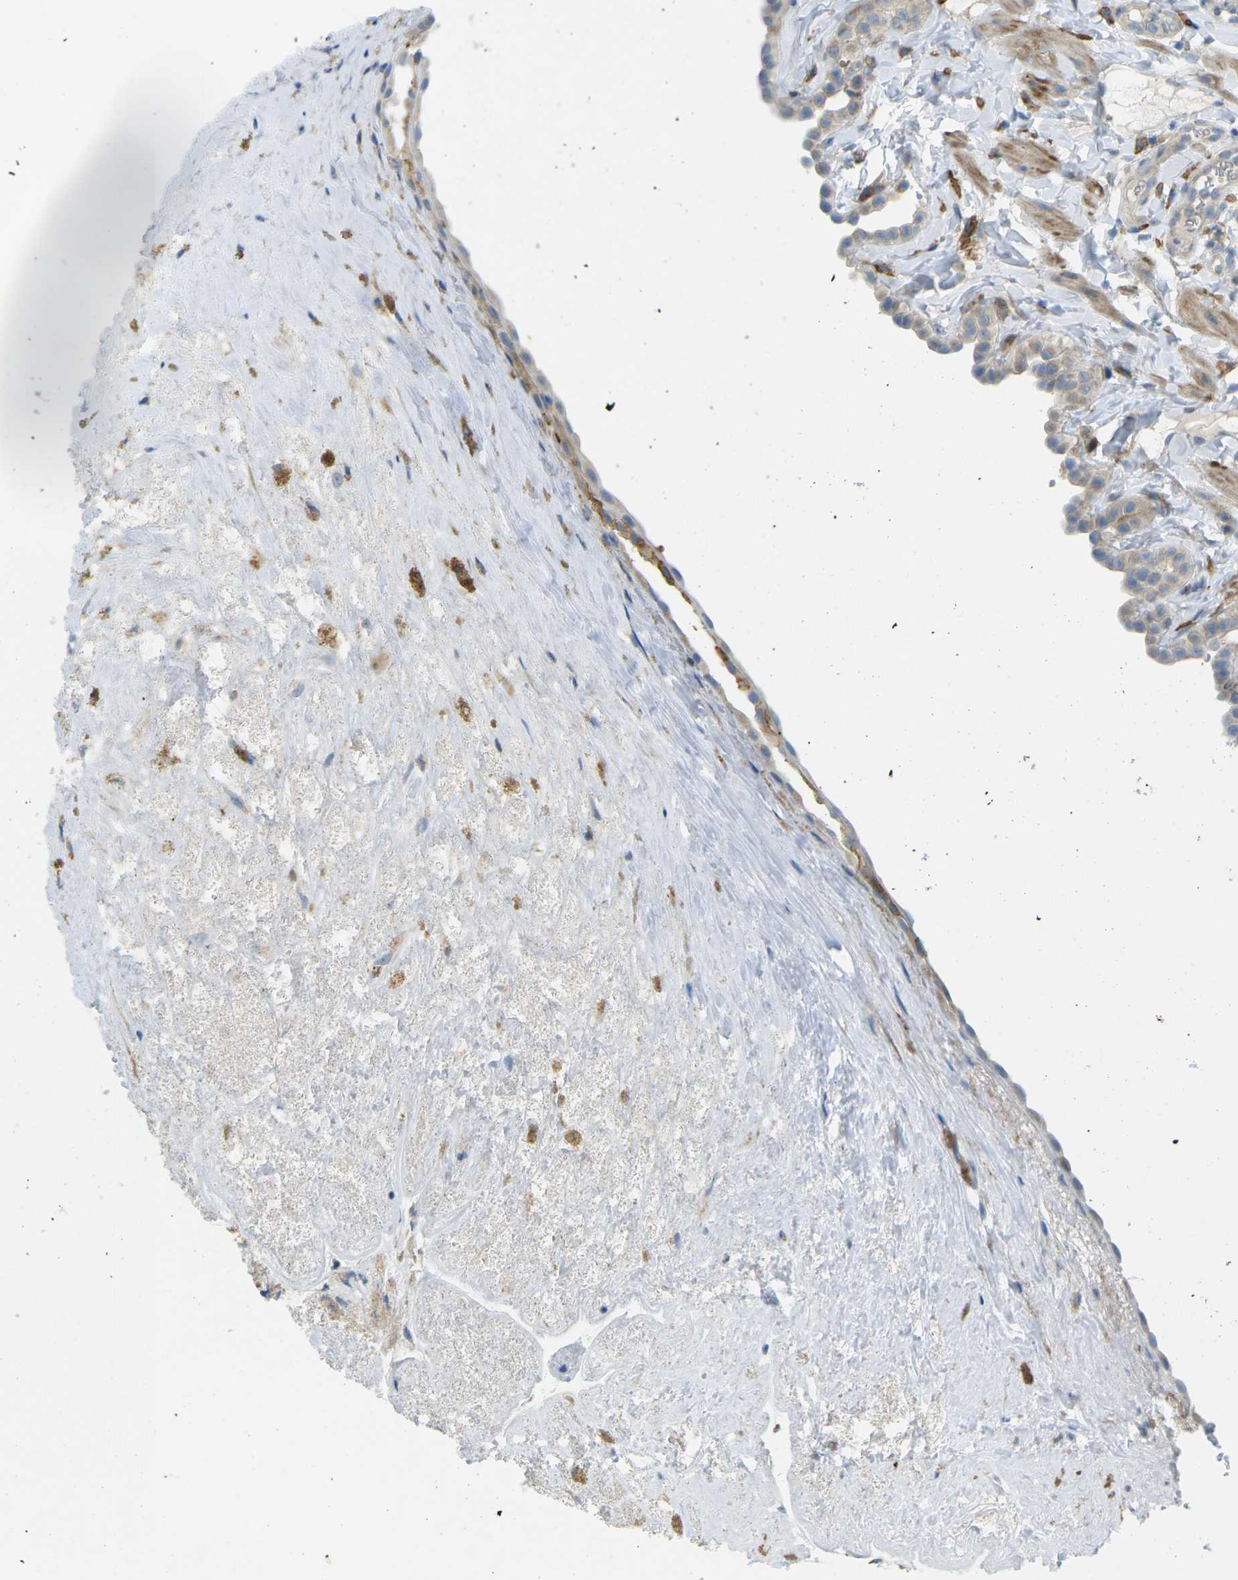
{"staining": {"intensity": "weak", "quantity": ">75%", "location": "cytoplasmic/membranous"}, "tissue": "fallopian tube", "cell_type": "Glandular cells", "image_type": "normal", "snomed": [{"axis": "morphology", "description": "Normal tissue, NOS"}, {"axis": "topography", "description": "Fallopian tube"}, {"axis": "topography", "description": "Placenta"}], "caption": "Fallopian tube stained with a protein marker exhibits weak staining in glandular cells.", "gene": "MYLK4", "patient": {"sex": "female", "age": 34}}